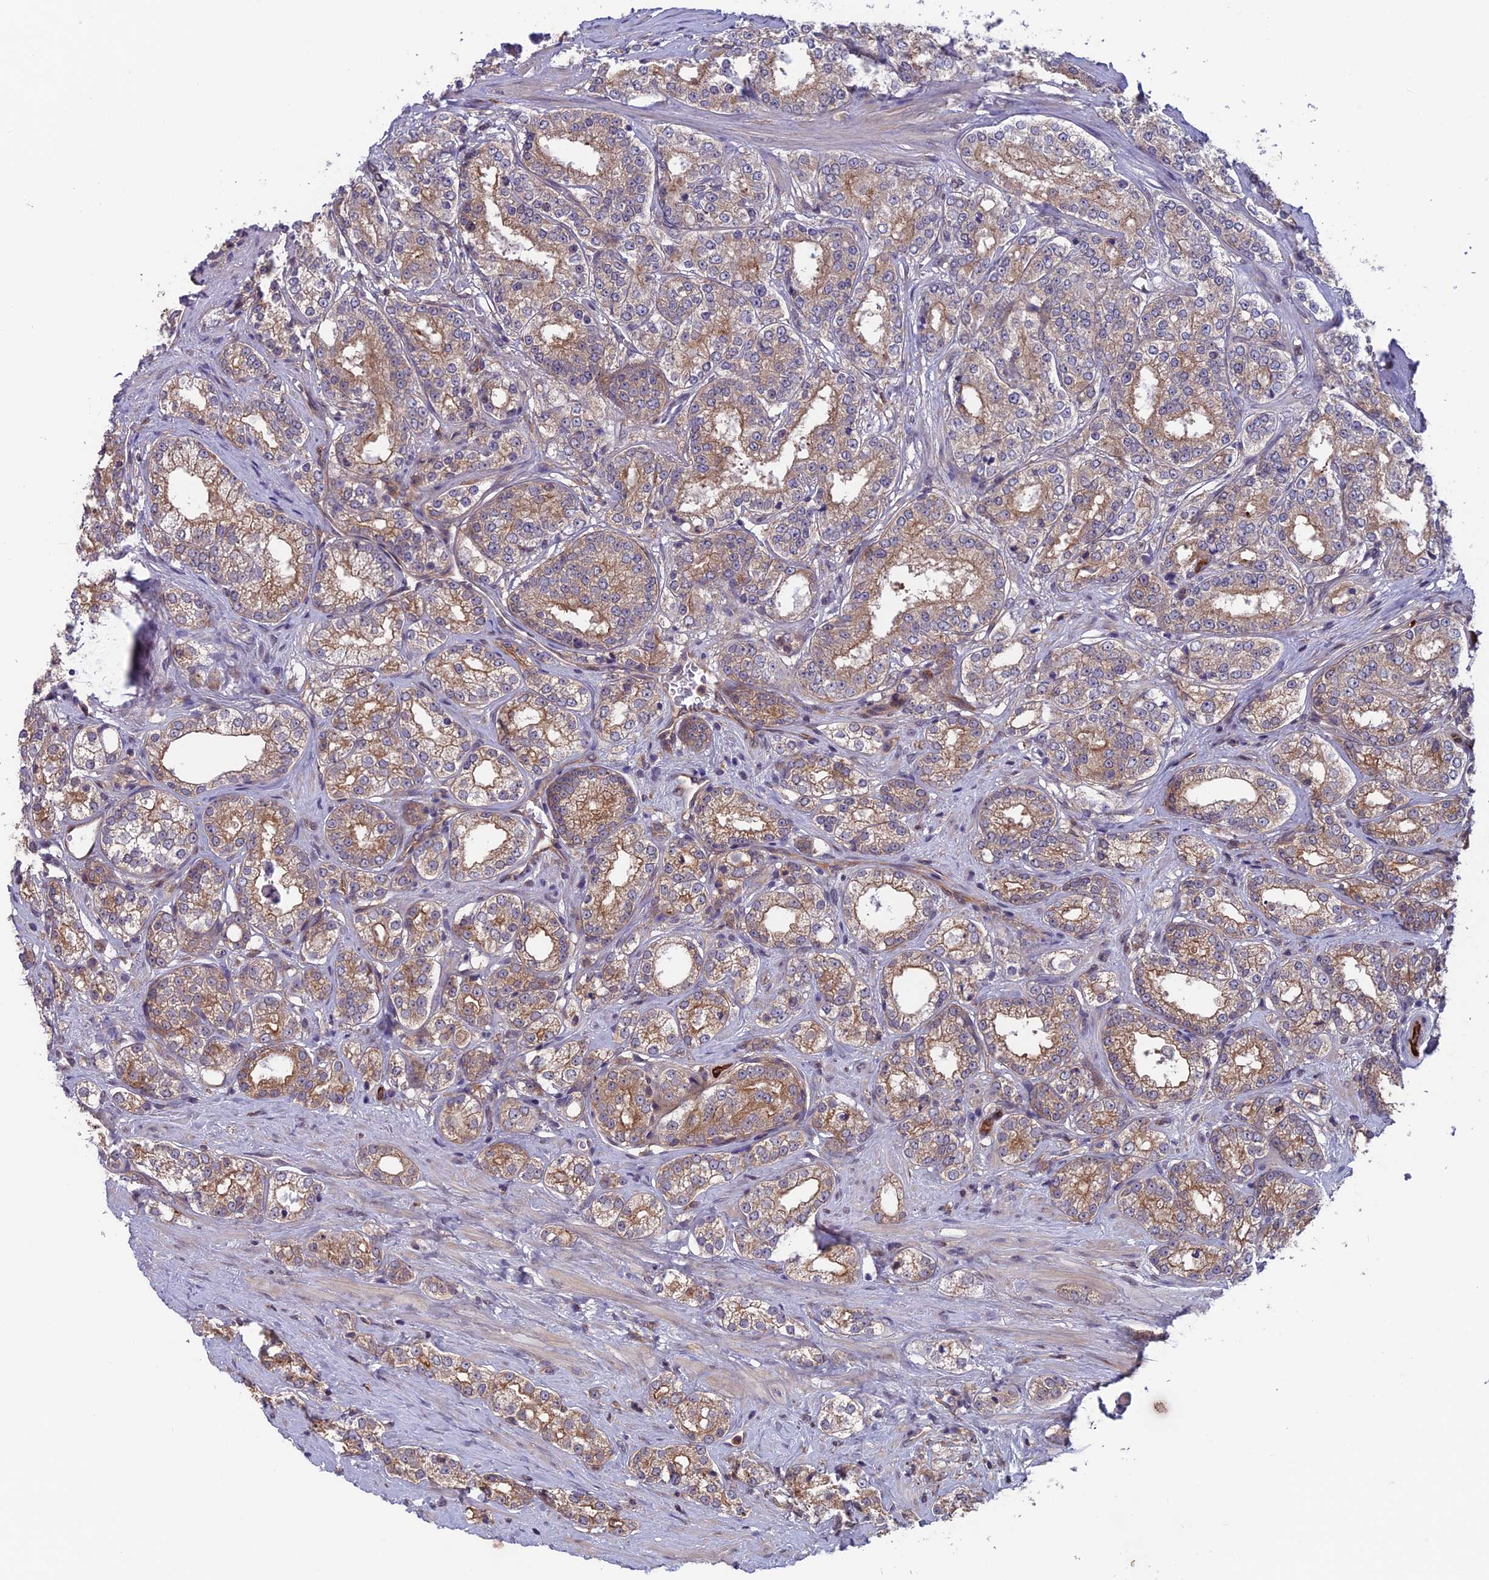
{"staining": {"intensity": "moderate", "quantity": ">75%", "location": "cytoplasmic/membranous"}, "tissue": "prostate cancer", "cell_type": "Tumor cells", "image_type": "cancer", "snomed": [{"axis": "morphology", "description": "Normal tissue, NOS"}, {"axis": "morphology", "description": "Adenocarcinoma, High grade"}, {"axis": "topography", "description": "Prostate"}], "caption": "Brown immunohistochemical staining in human prostate cancer (high-grade adenocarcinoma) displays moderate cytoplasmic/membranous expression in approximately >75% of tumor cells. (DAB IHC, brown staining for protein, blue staining for nuclei).", "gene": "MAST2", "patient": {"sex": "male", "age": 83}}